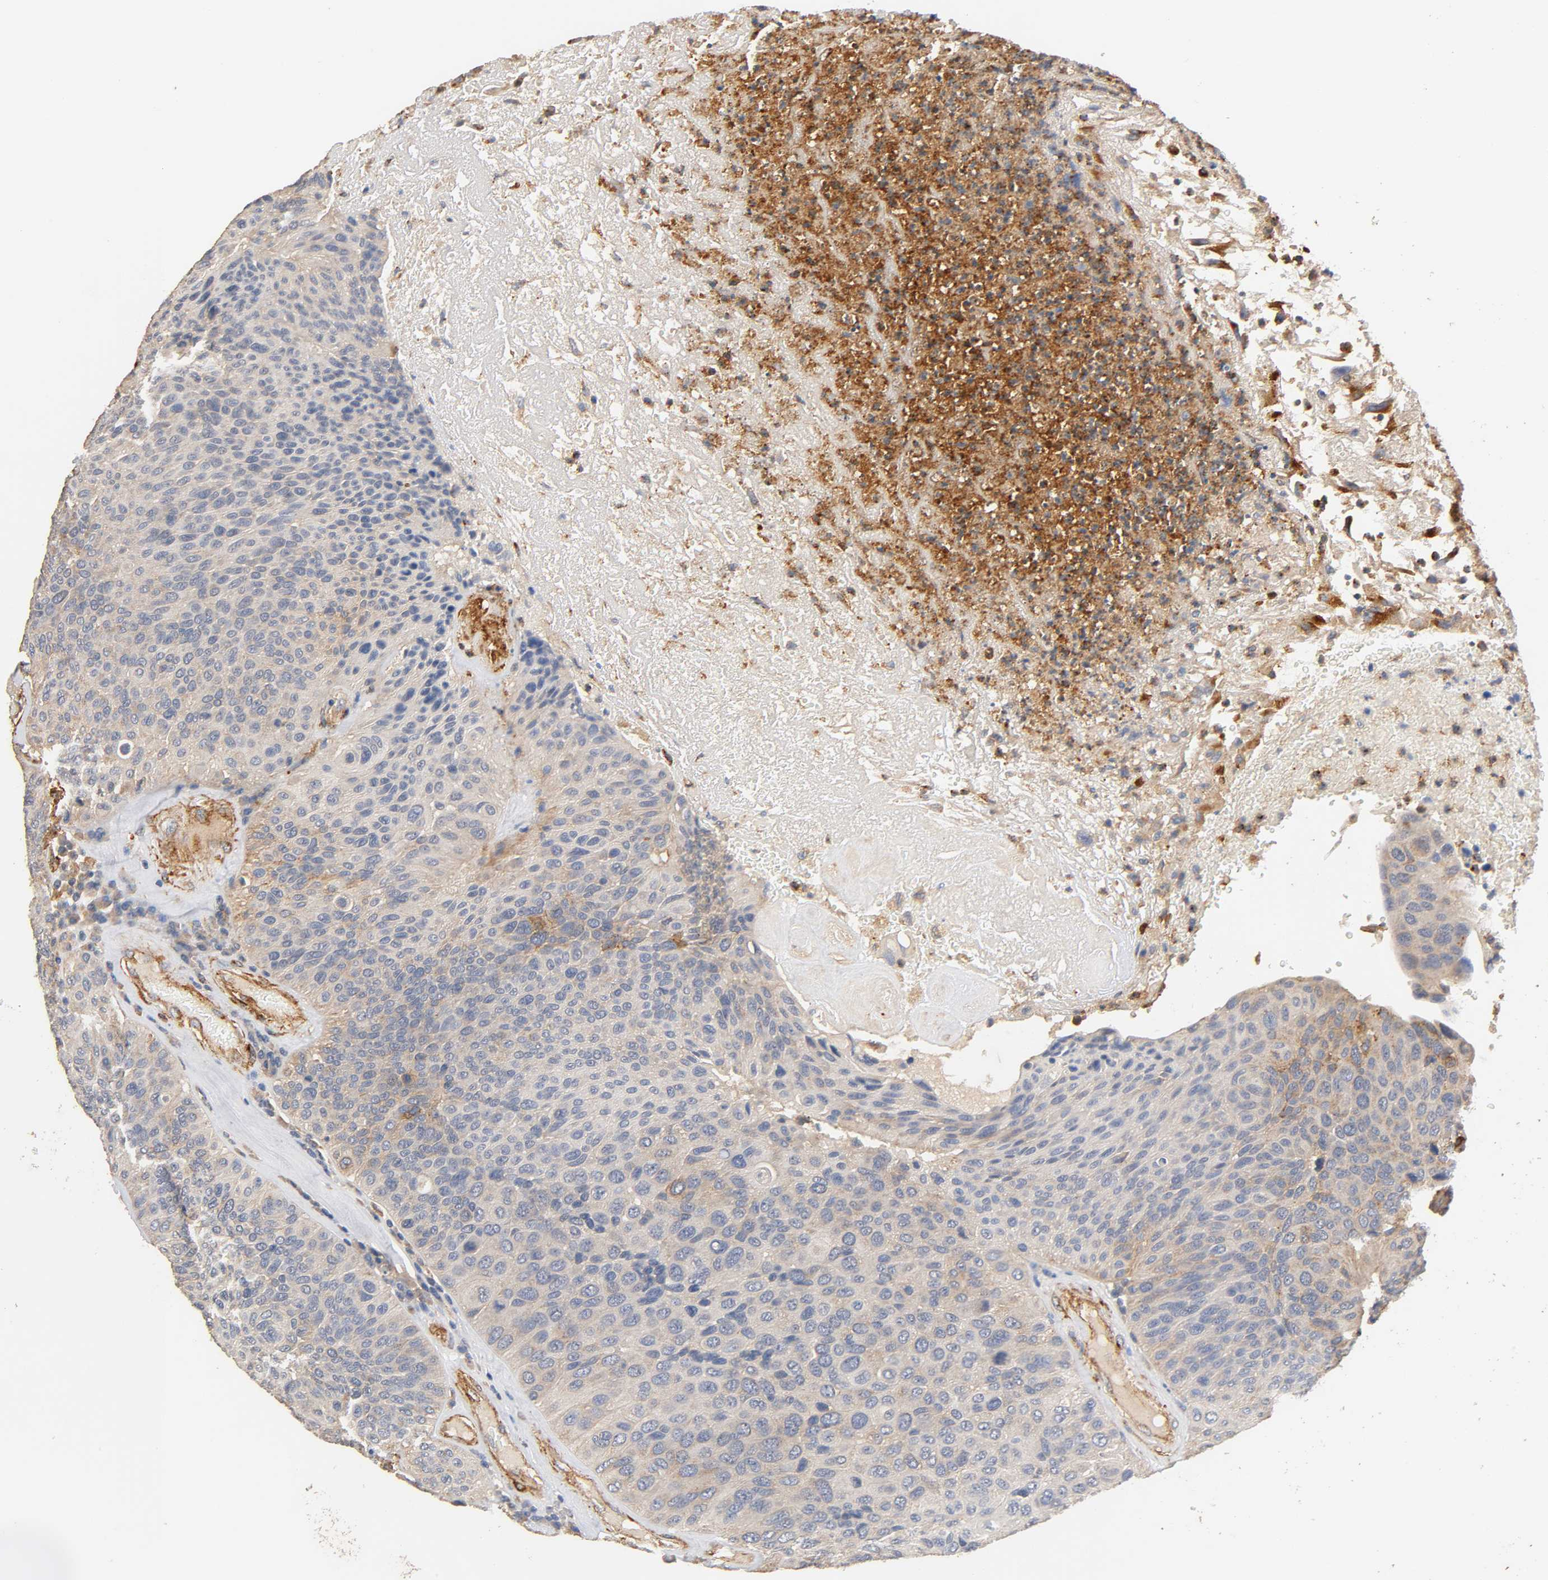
{"staining": {"intensity": "weak", "quantity": "<25%", "location": "cytoplasmic/membranous"}, "tissue": "urothelial cancer", "cell_type": "Tumor cells", "image_type": "cancer", "snomed": [{"axis": "morphology", "description": "Urothelial carcinoma, High grade"}, {"axis": "topography", "description": "Urinary bladder"}], "caption": "Immunohistochemical staining of high-grade urothelial carcinoma reveals no significant staining in tumor cells.", "gene": "IFITM3", "patient": {"sex": "male", "age": 66}}